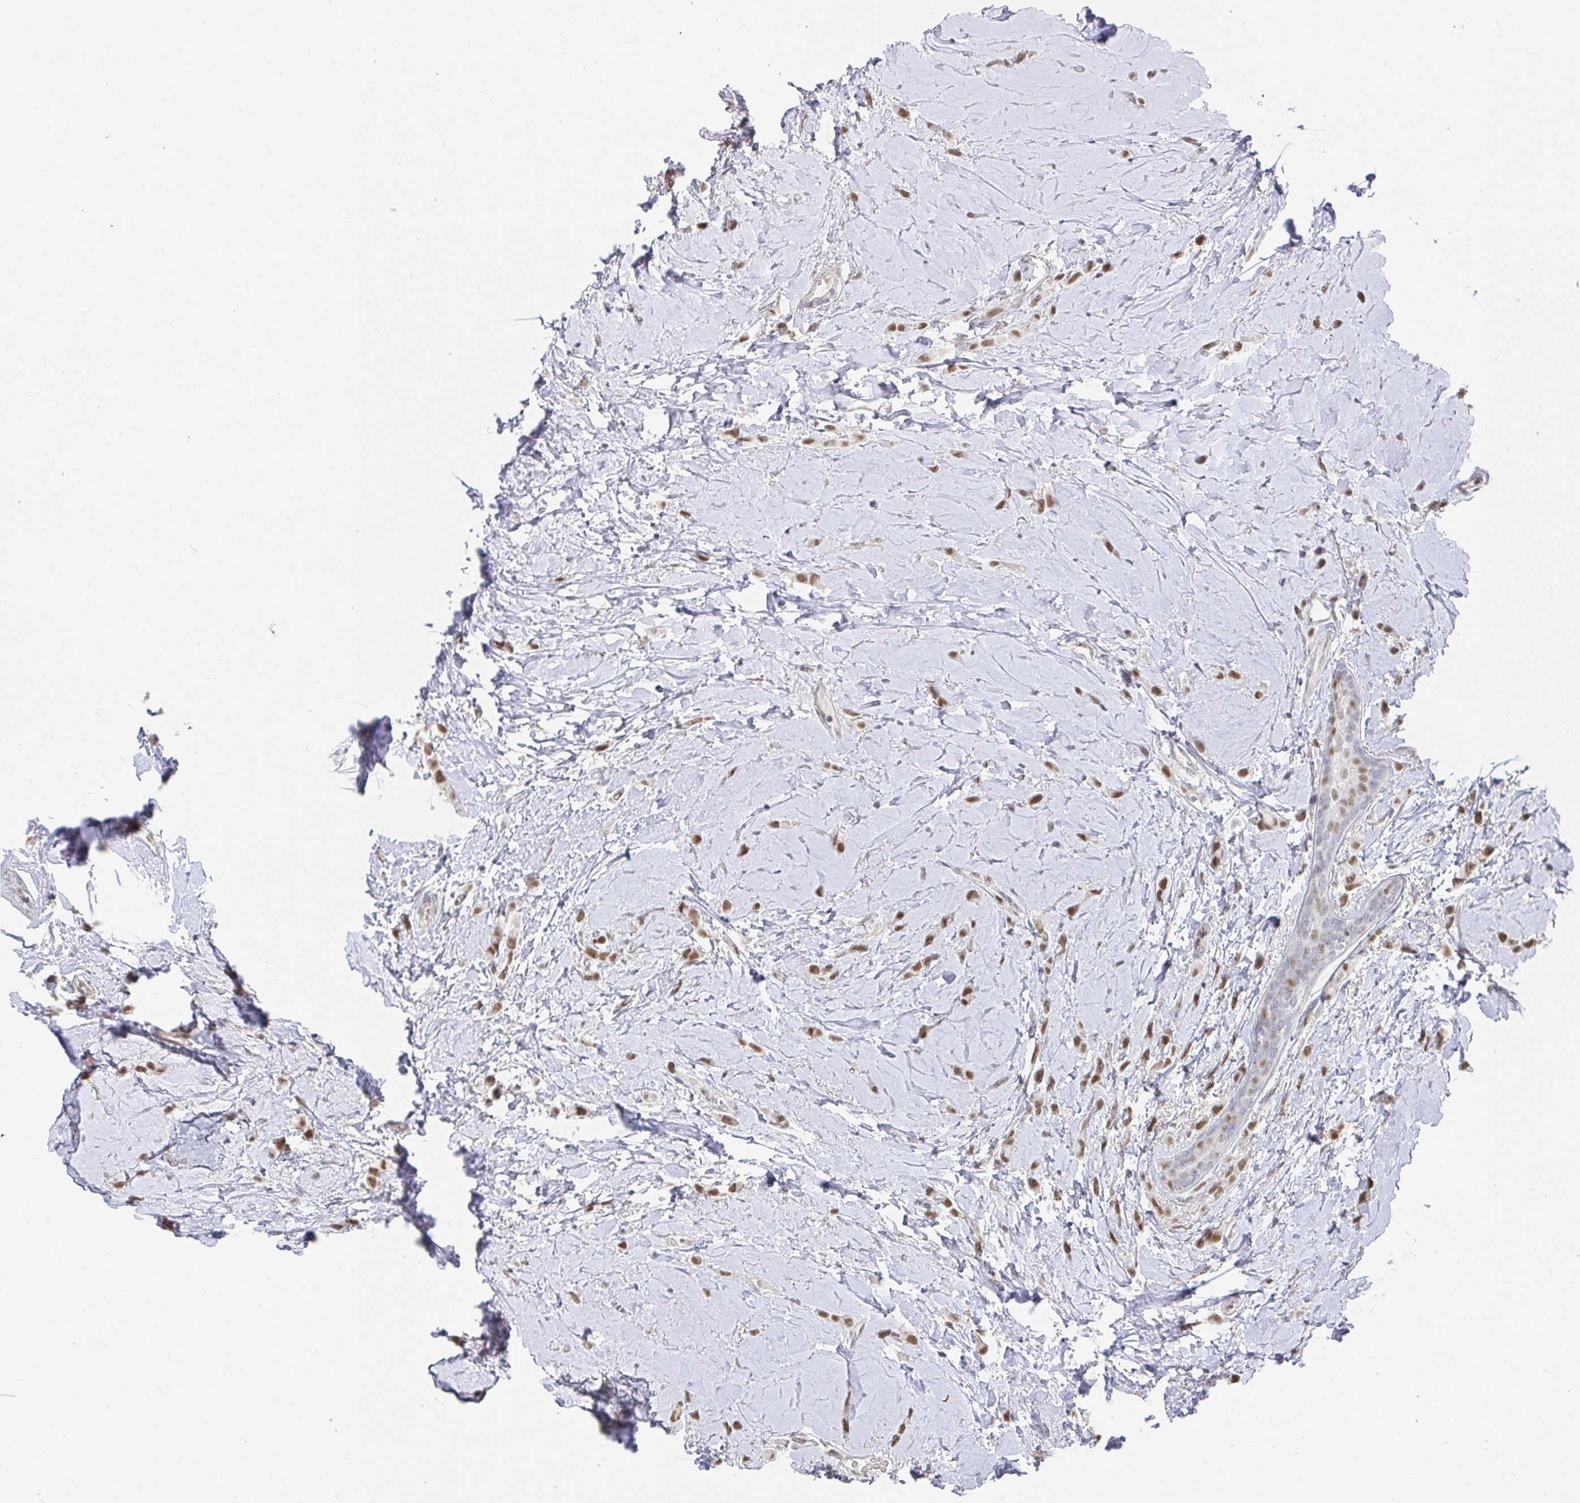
{"staining": {"intensity": "moderate", "quantity": ">75%", "location": "nuclear"}, "tissue": "breast cancer", "cell_type": "Tumor cells", "image_type": "cancer", "snomed": [{"axis": "morphology", "description": "Lobular carcinoma"}, {"axis": "topography", "description": "Breast"}], "caption": "A histopathology image showing moderate nuclear staining in about >75% of tumor cells in breast cancer (lobular carcinoma), as visualized by brown immunohistochemical staining.", "gene": "RCOR1", "patient": {"sex": "female", "age": 66}}